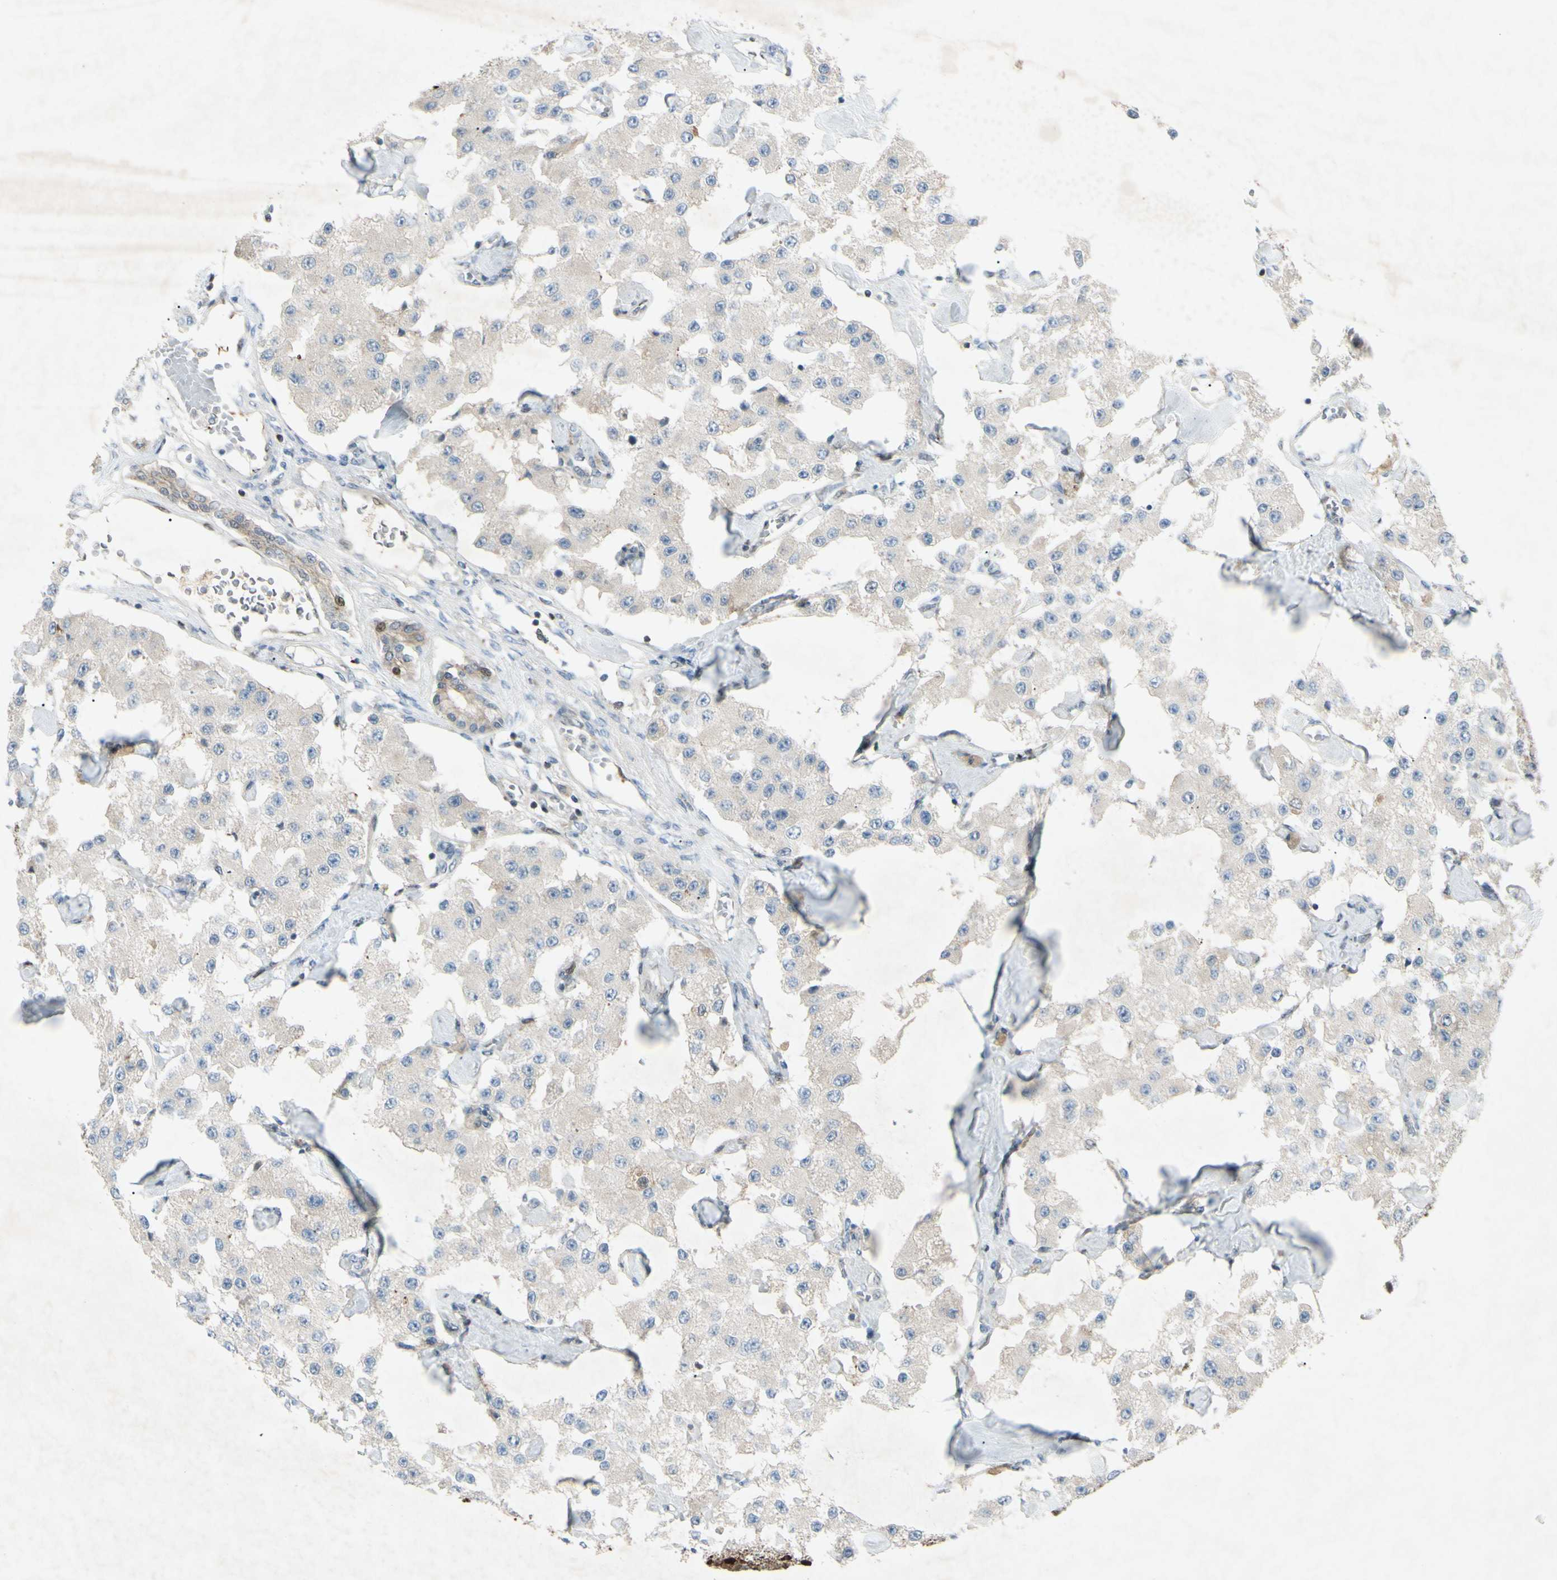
{"staining": {"intensity": "negative", "quantity": "none", "location": "none"}, "tissue": "carcinoid", "cell_type": "Tumor cells", "image_type": "cancer", "snomed": [{"axis": "morphology", "description": "Carcinoid, malignant, NOS"}, {"axis": "topography", "description": "Pancreas"}], "caption": "An immunohistochemistry micrograph of carcinoid is shown. There is no staining in tumor cells of carcinoid.", "gene": "C1orf159", "patient": {"sex": "male", "age": 41}}